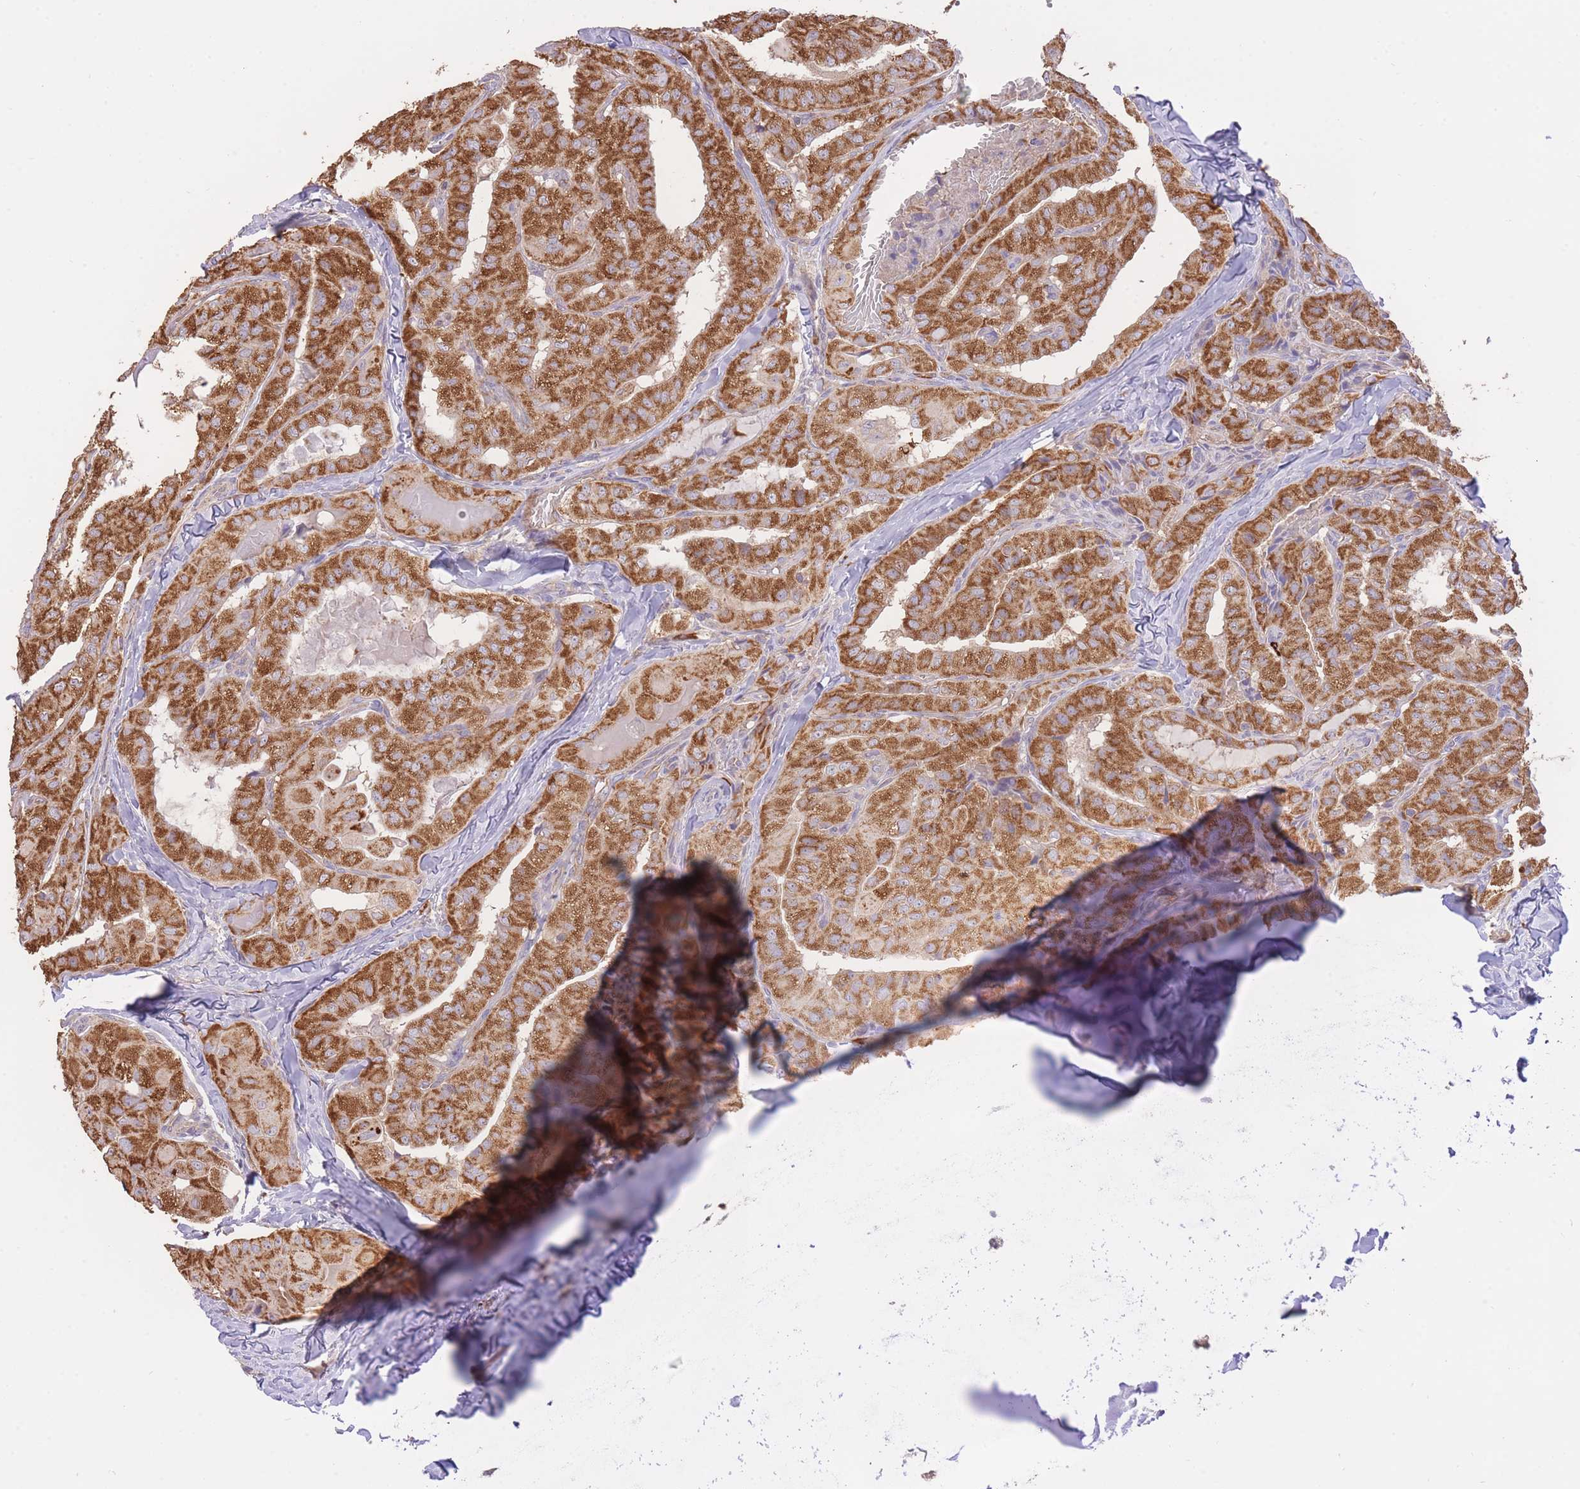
{"staining": {"intensity": "strong", "quantity": ">75%", "location": "cytoplasmic/membranous"}, "tissue": "thyroid cancer", "cell_type": "Tumor cells", "image_type": "cancer", "snomed": [{"axis": "morphology", "description": "Normal tissue, NOS"}, {"axis": "morphology", "description": "Papillary adenocarcinoma, NOS"}, {"axis": "topography", "description": "Thyroid gland"}], "caption": "The histopathology image displays staining of thyroid papillary adenocarcinoma, revealing strong cytoplasmic/membranous protein positivity (brown color) within tumor cells. (DAB = brown stain, brightfield microscopy at high magnification).", "gene": "PREP", "patient": {"sex": "female", "age": 59}}